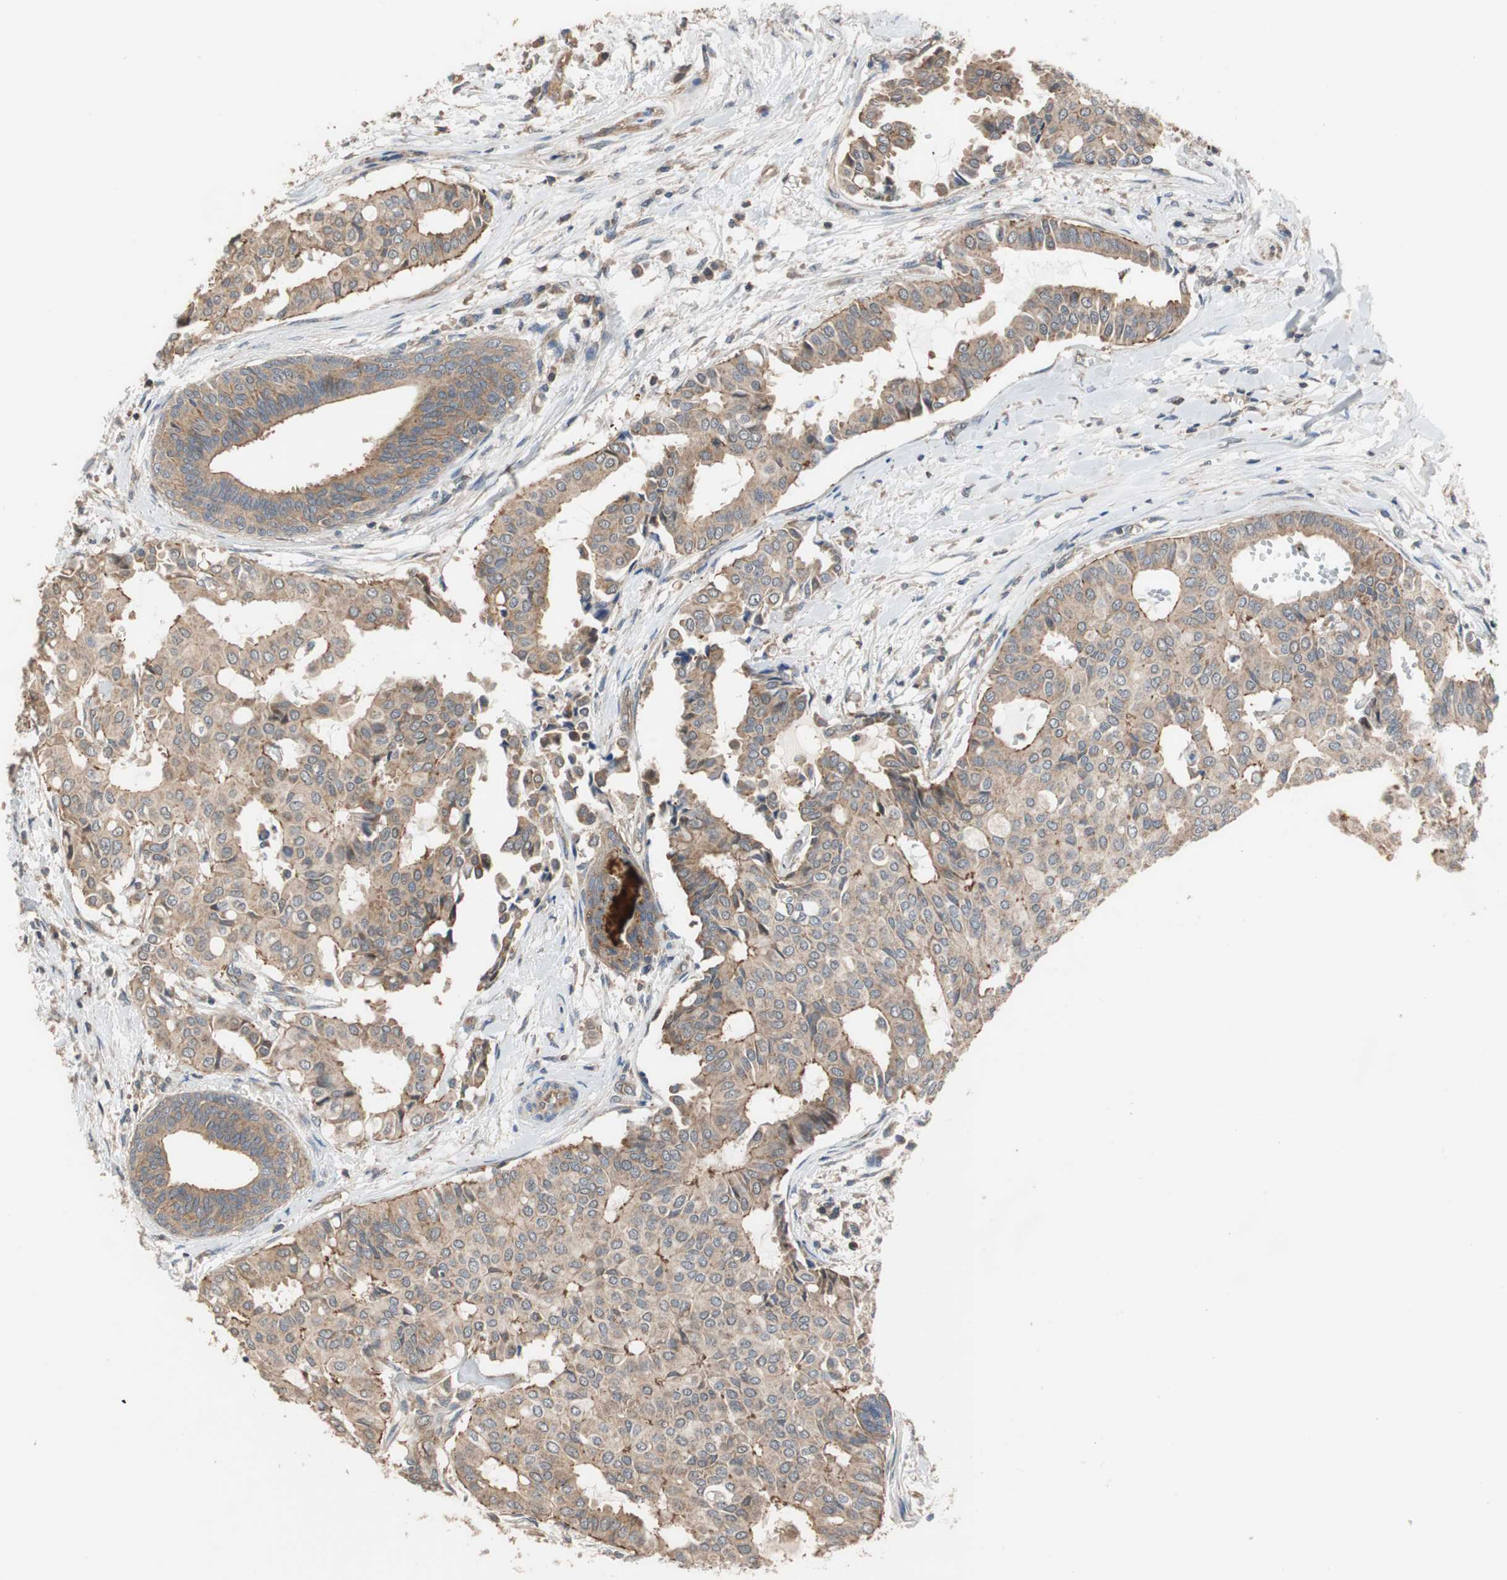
{"staining": {"intensity": "moderate", "quantity": ">75%", "location": "cytoplasmic/membranous"}, "tissue": "head and neck cancer", "cell_type": "Tumor cells", "image_type": "cancer", "snomed": [{"axis": "morphology", "description": "Adenocarcinoma, NOS"}, {"axis": "topography", "description": "Salivary gland"}, {"axis": "topography", "description": "Head-Neck"}], "caption": "IHC (DAB) staining of human head and neck cancer demonstrates moderate cytoplasmic/membranous protein positivity in about >75% of tumor cells. (IHC, brightfield microscopy, high magnification).", "gene": "MAP4K2", "patient": {"sex": "female", "age": 59}}